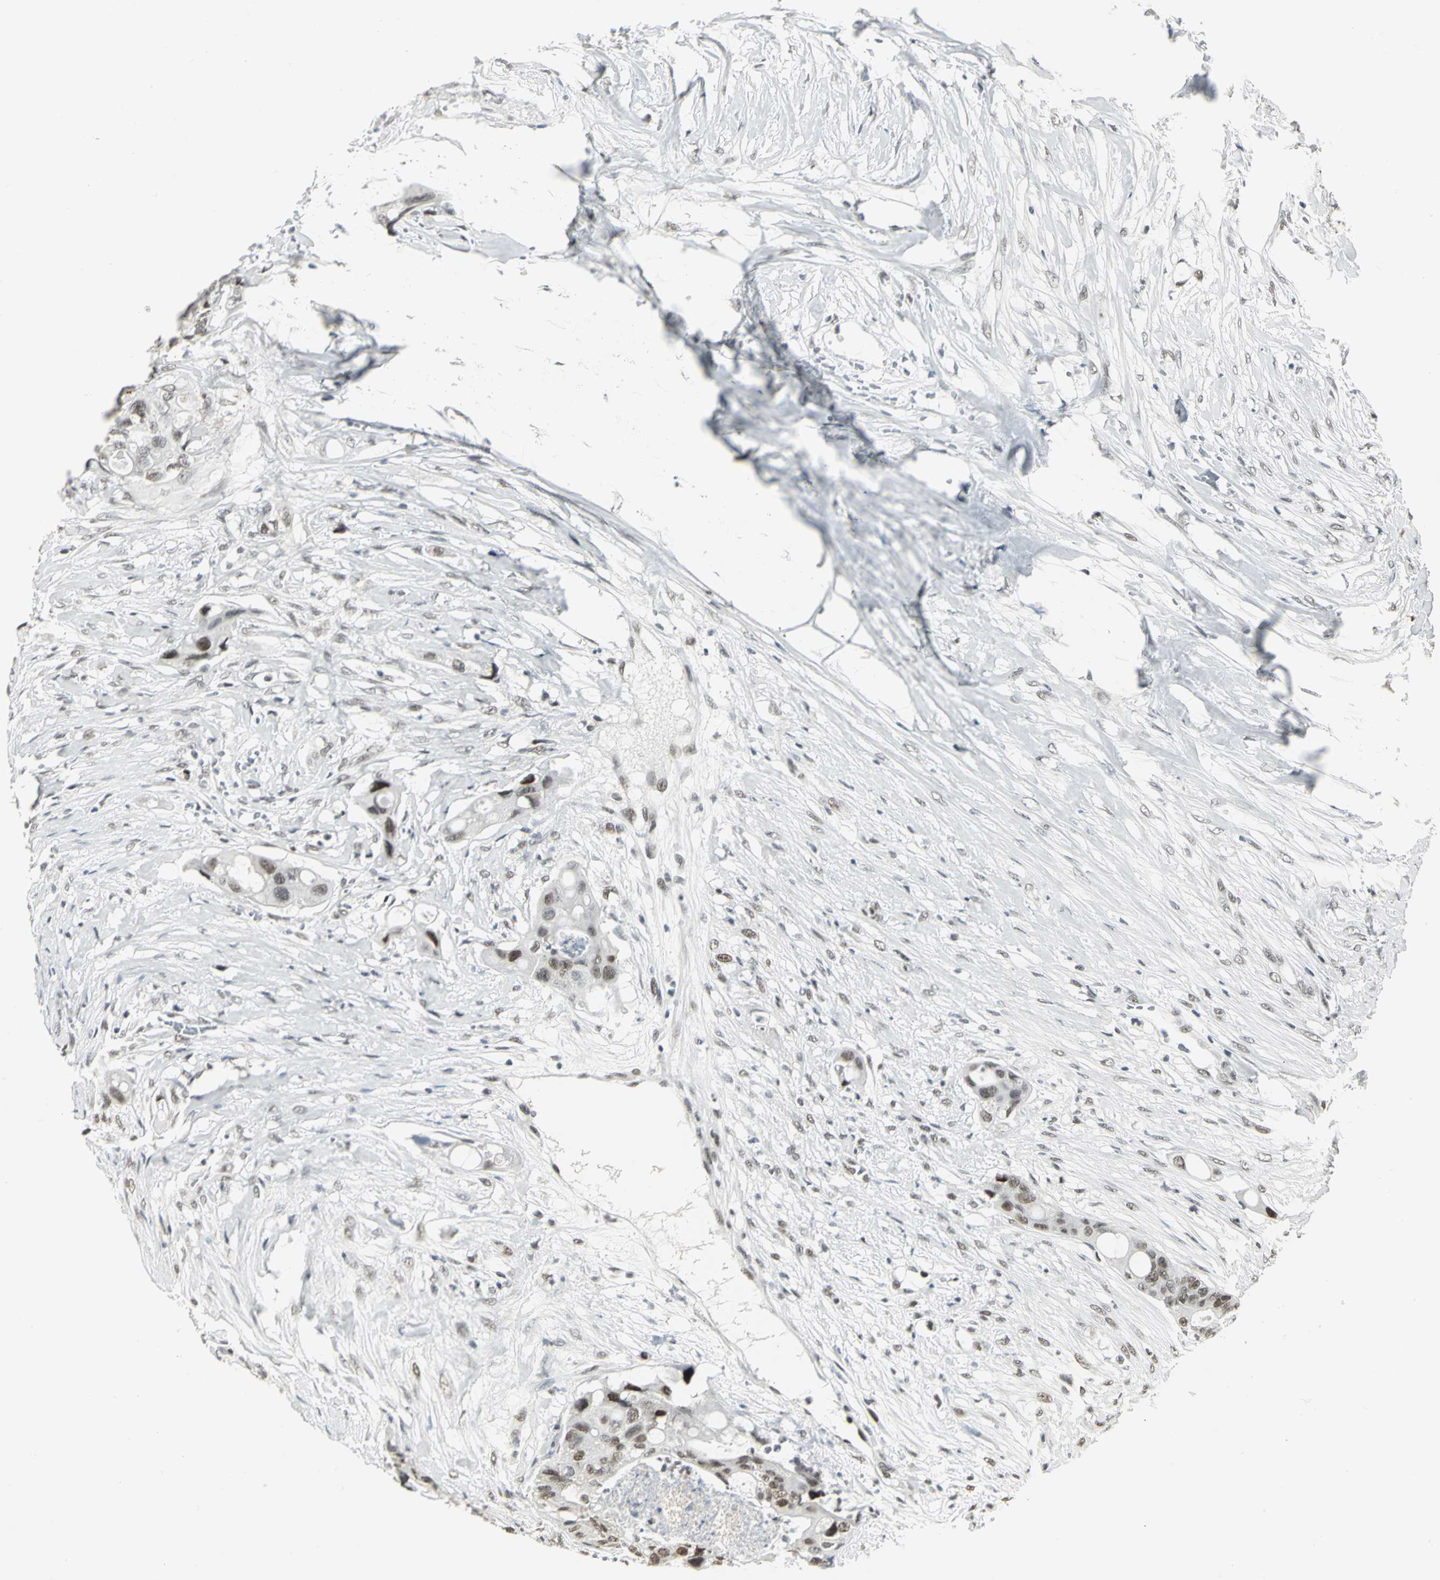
{"staining": {"intensity": "strong", "quantity": ">75%", "location": "nuclear"}, "tissue": "colorectal cancer", "cell_type": "Tumor cells", "image_type": "cancer", "snomed": [{"axis": "morphology", "description": "Adenocarcinoma, NOS"}, {"axis": "topography", "description": "Colon"}], "caption": "Human adenocarcinoma (colorectal) stained for a protein (brown) reveals strong nuclear positive expression in about >75% of tumor cells.", "gene": "CBX3", "patient": {"sex": "female", "age": 57}}